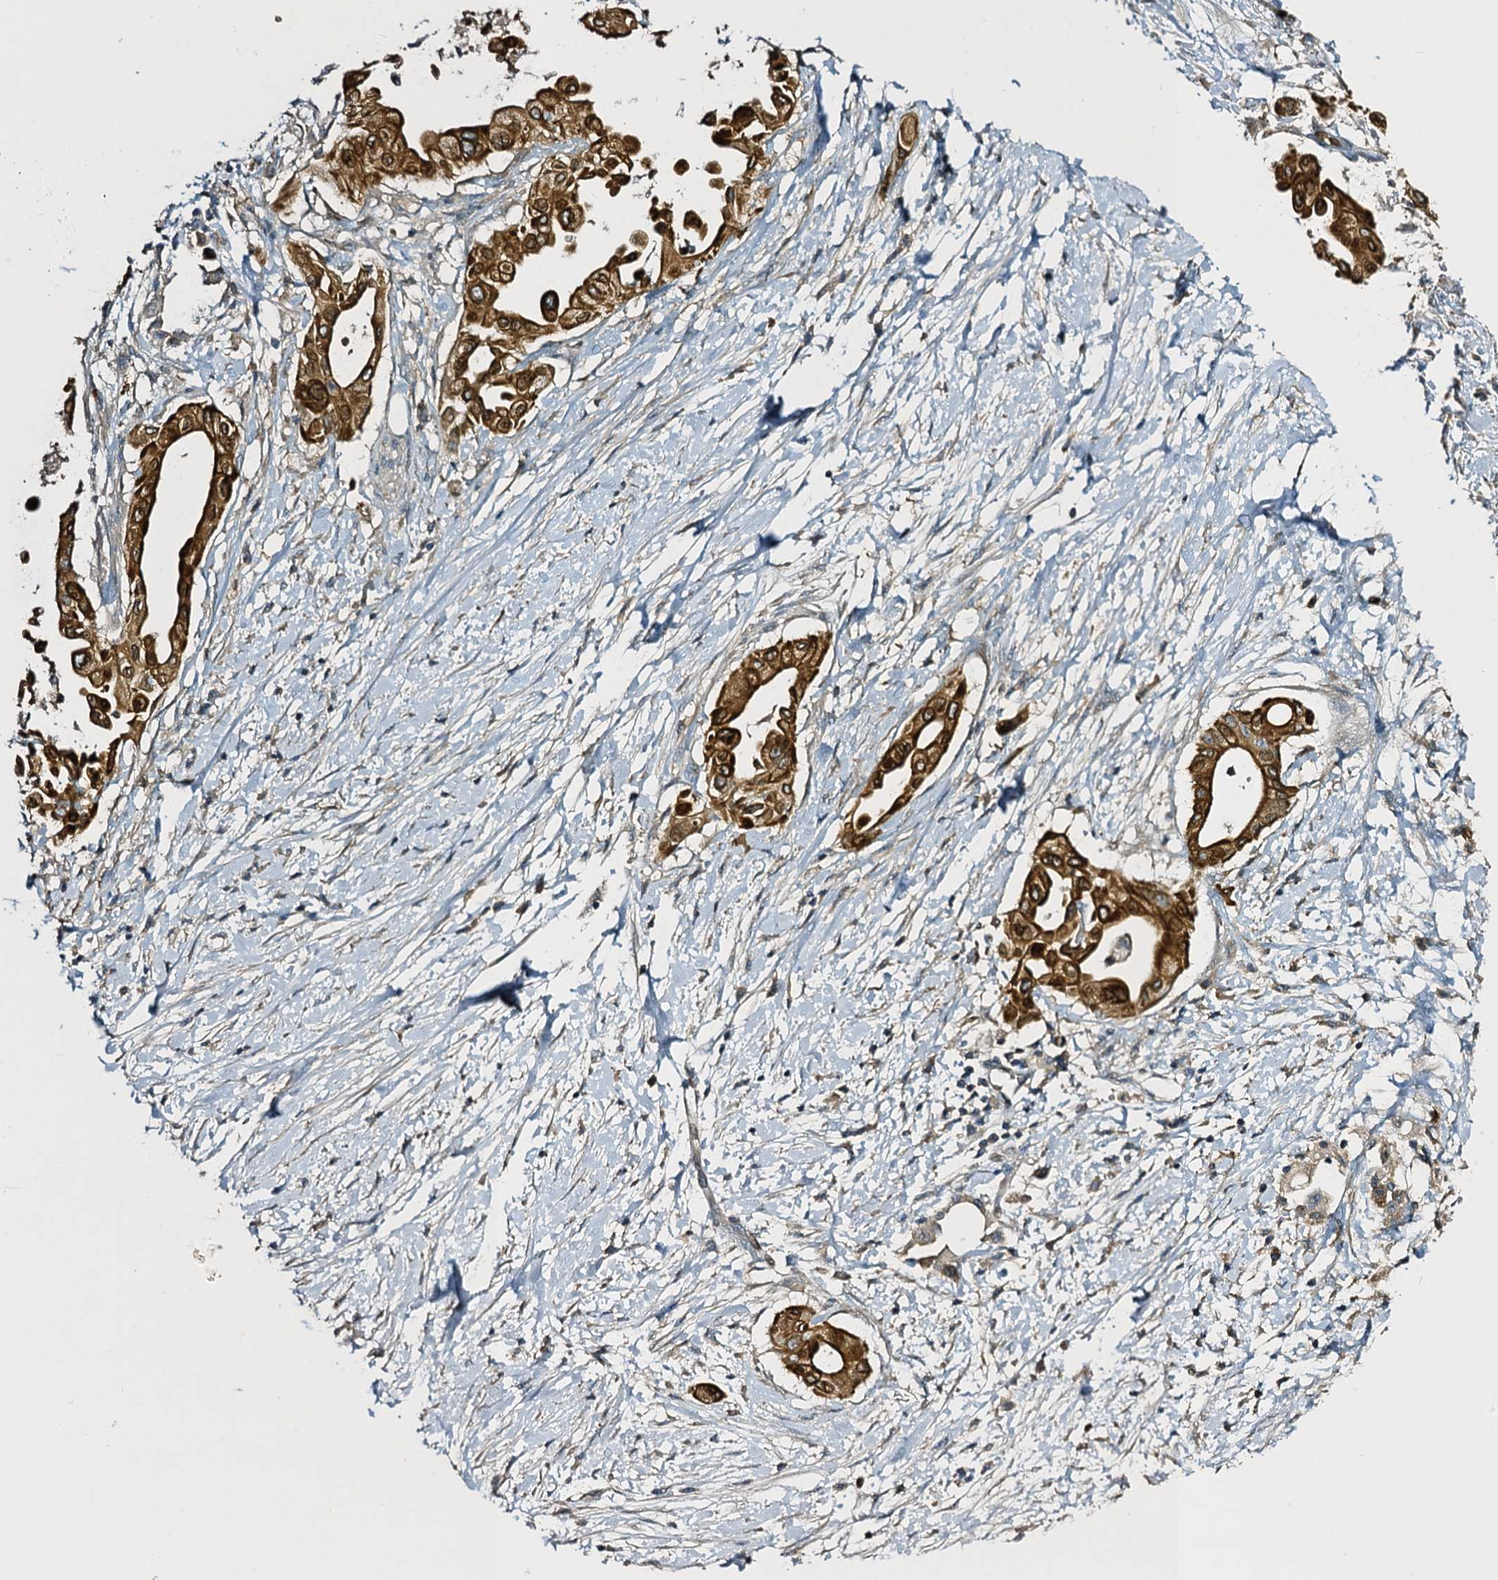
{"staining": {"intensity": "strong", "quantity": ">75%", "location": "cytoplasmic/membranous,nuclear"}, "tissue": "pancreatic cancer", "cell_type": "Tumor cells", "image_type": "cancer", "snomed": [{"axis": "morphology", "description": "Adenocarcinoma, NOS"}, {"axis": "topography", "description": "Pancreas"}], "caption": "This histopathology image demonstrates IHC staining of pancreatic adenocarcinoma, with high strong cytoplasmic/membranous and nuclear positivity in approximately >75% of tumor cells.", "gene": "SLC11A2", "patient": {"sex": "male", "age": 68}}